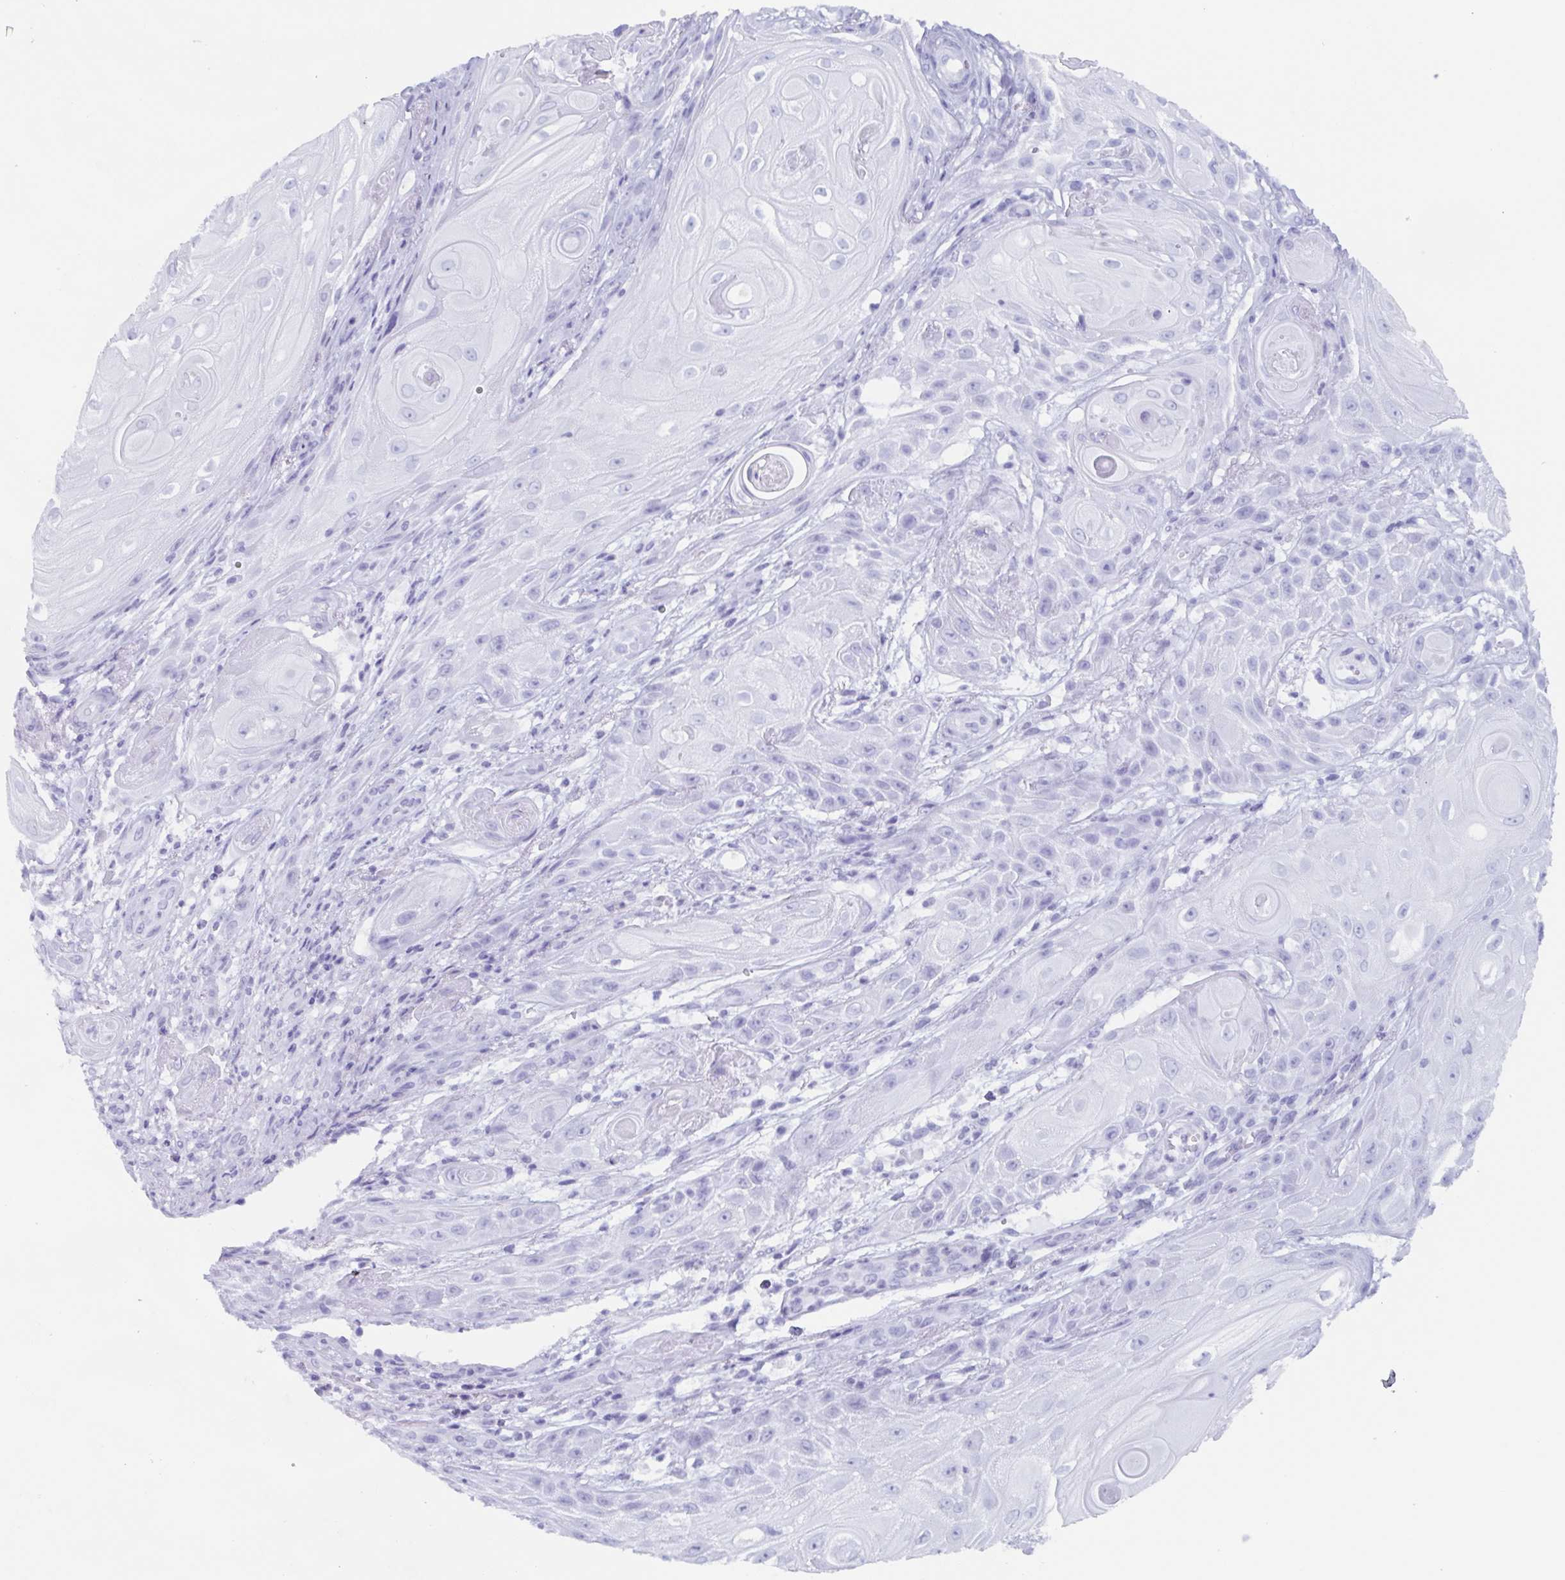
{"staining": {"intensity": "negative", "quantity": "none", "location": "none"}, "tissue": "skin cancer", "cell_type": "Tumor cells", "image_type": "cancer", "snomed": [{"axis": "morphology", "description": "Squamous cell carcinoma, NOS"}, {"axis": "topography", "description": "Skin"}], "caption": "Immunohistochemistry (IHC) histopathology image of neoplastic tissue: human skin cancer stained with DAB (3,3'-diaminobenzidine) displays no significant protein staining in tumor cells.", "gene": "BPI", "patient": {"sex": "male", "age": 62}}